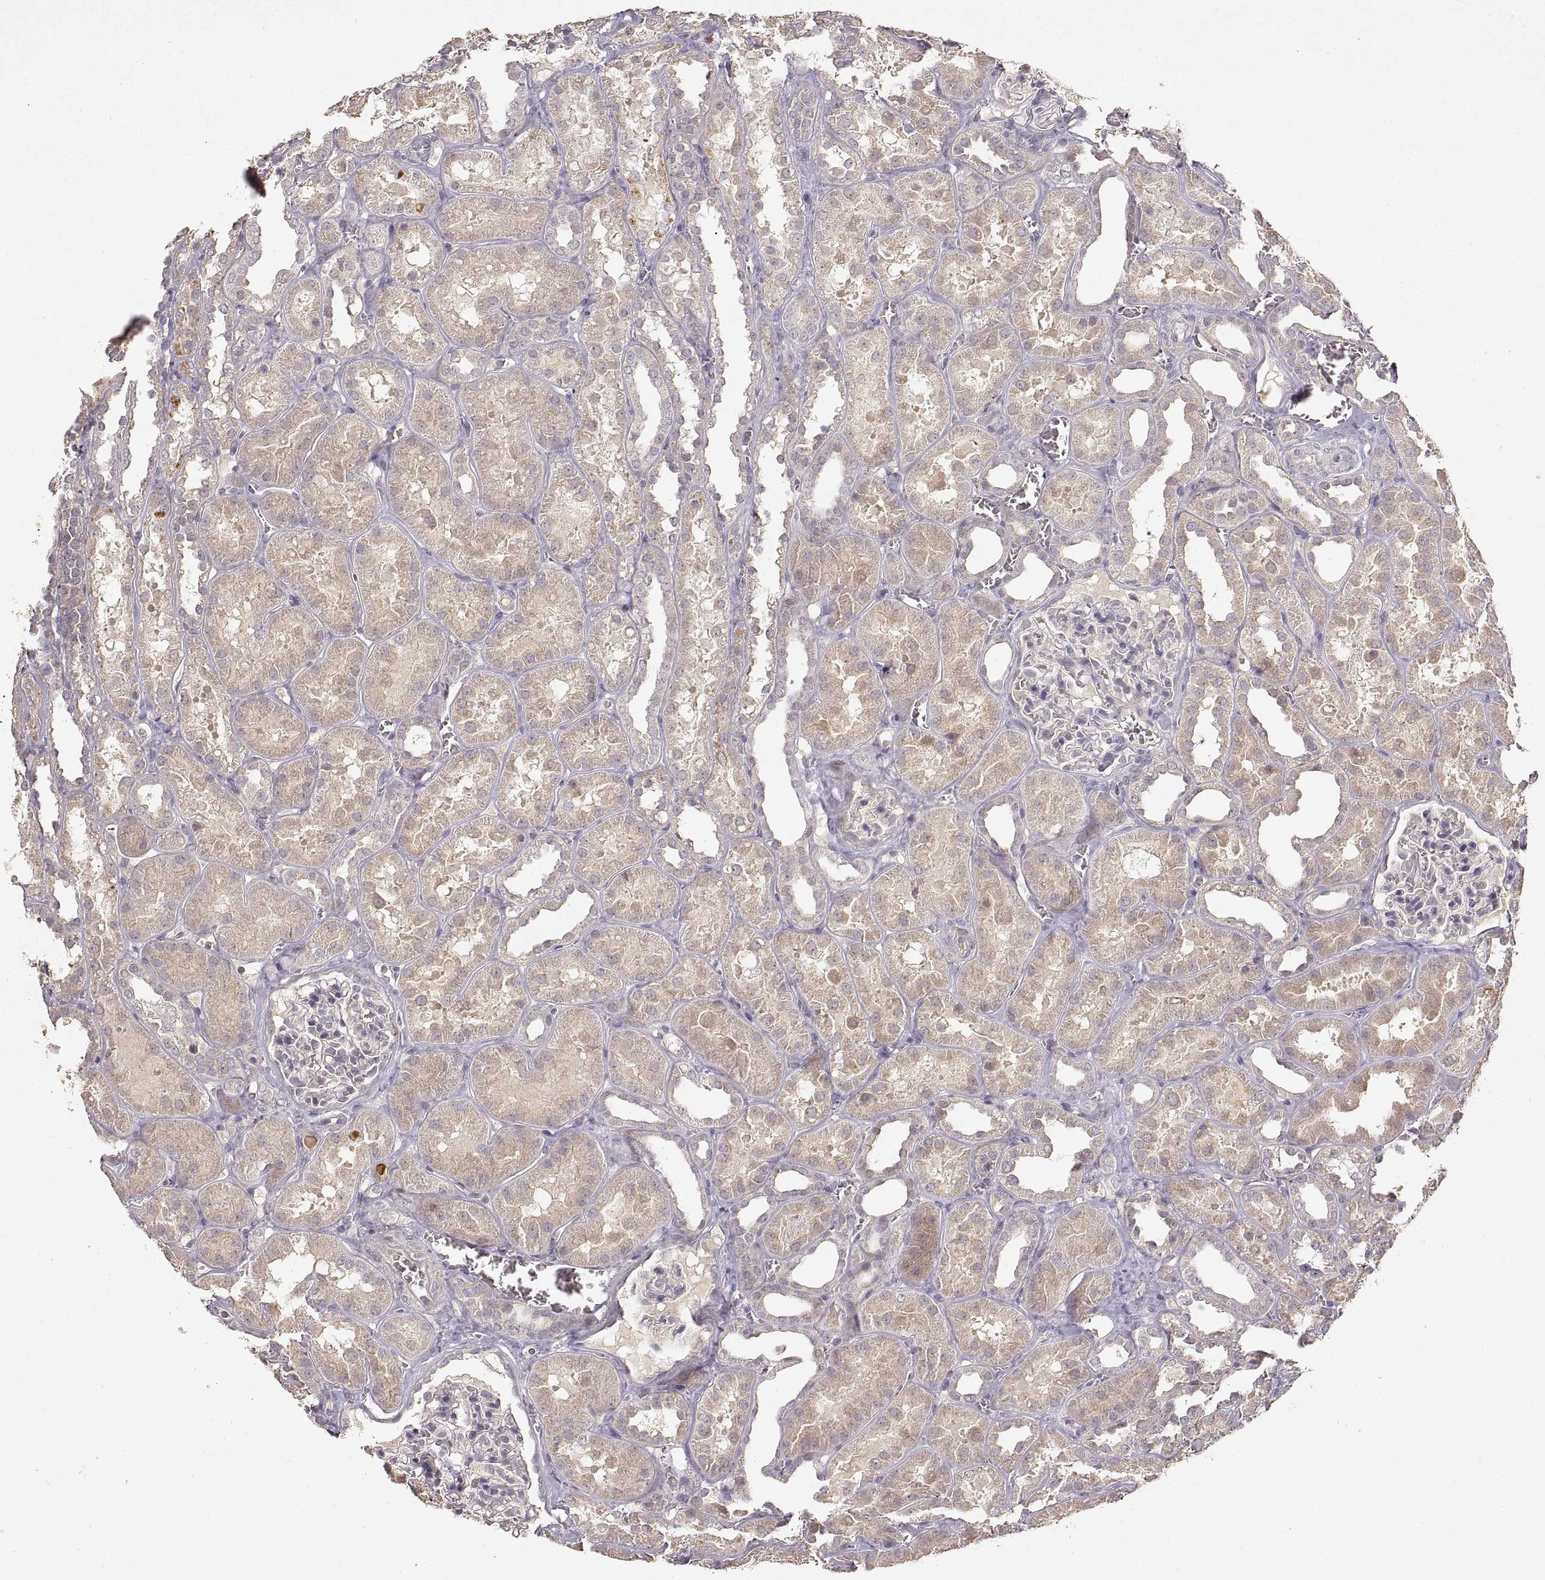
{"staining": {"intensity": "negative", "quantity": "none", "location": "none"}, "tissue": "kidney", "cell_type": "Cells in glomeruli", "image_type": "normal", "snomed": [{"axis": "morphology", "description": "Normal tissue, NOS"}, {"axis": "topography", "description": "Kidney"}], "caption": "Cells in glomeruli show no significant protein expression in unremarkable kidney. (Stains: DAB IHC with hematoxylin counter stain, Microscopy: brightfield microscopy at high magnification).", "gene": "LAMC2", "patient": {"sex": "female", "age": 41}}